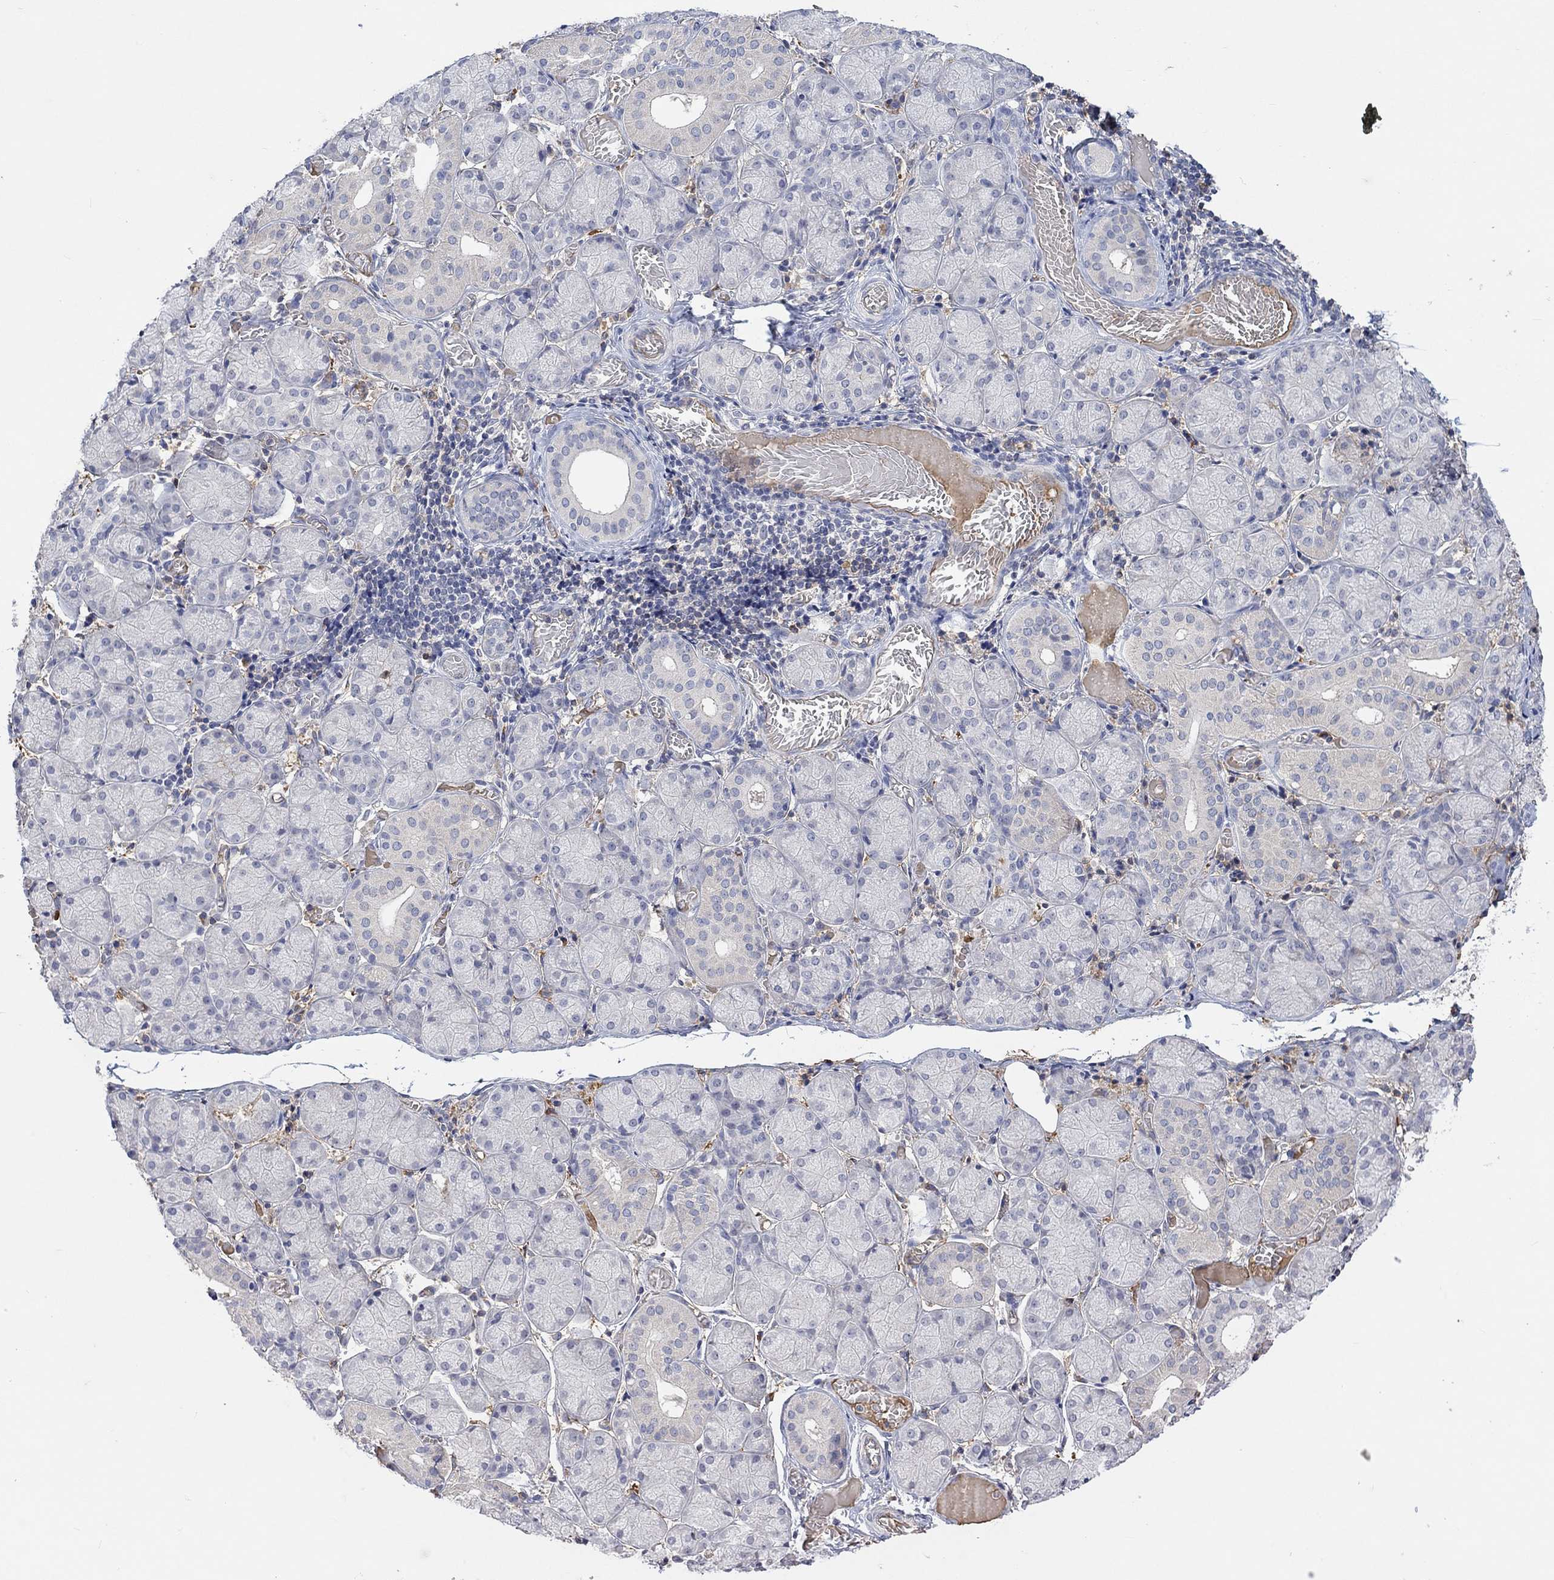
{"staining": {"intensity": "negative", "quantity": "none", "location": "none"}, "tissue": "salivary gland", "cell_type": "Glandular cells", "image_type": "normal", "snomed": [{"axis": "morphology", "description": "Normal tissue, NOS"}, {"axis": "topography", "description": "Salivary gland"}, {"axis": "topography", "description": "Peripheral nerve tissue"}], "caption": "There is no significant staining in glandular cells of salivary gland. Nuclei are stained in blue.", "gene": "MSTN", "patient": {"sex": "female", "age": 24}}